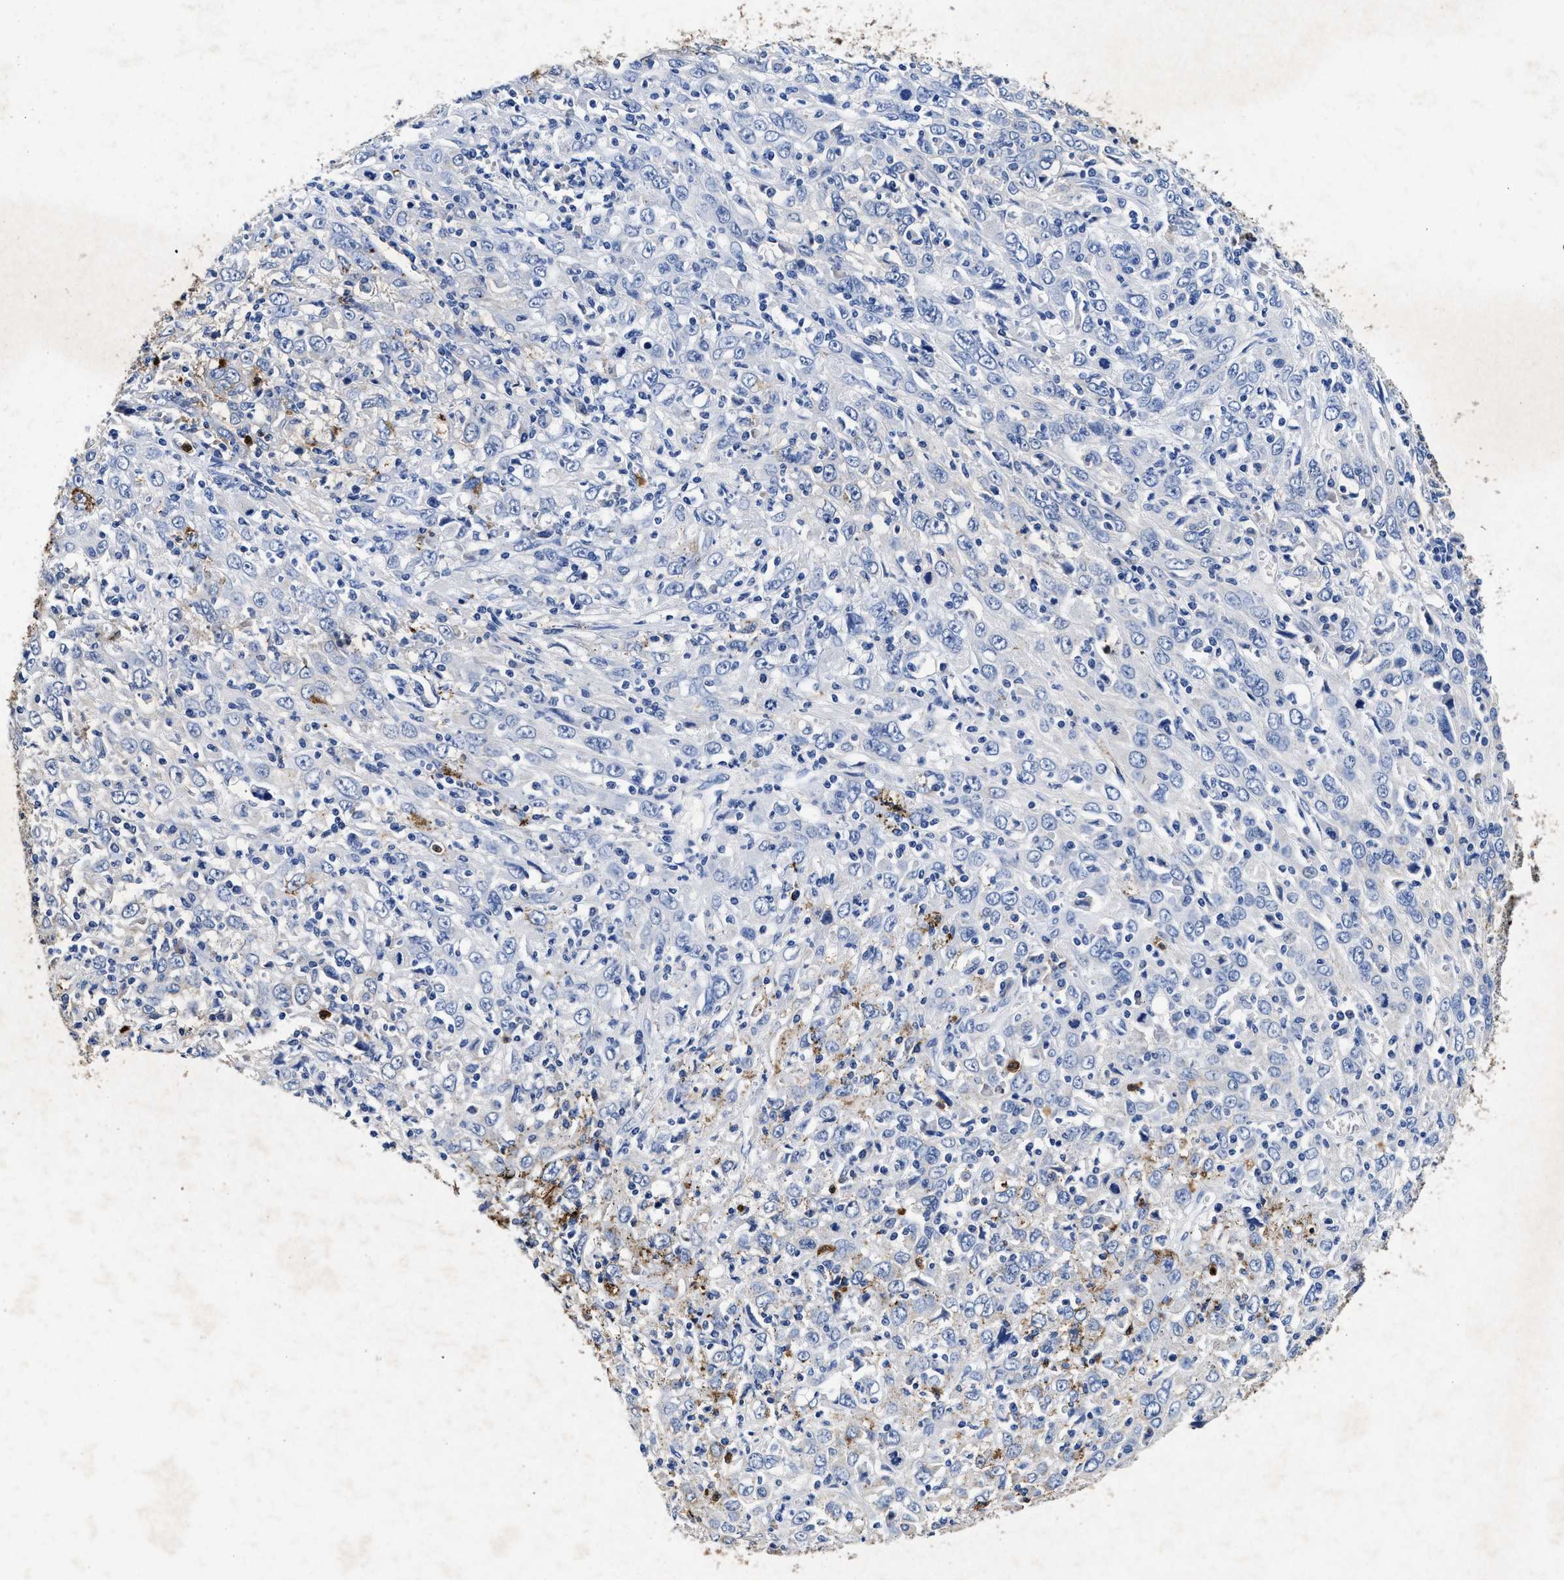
{"staining": {"intensity": "negative", "quantity": "none", "location": "none"}, "tissue": "cervical cancer", "cell_type": "Tumor cells", "image_type": "cancer", "snomed": [{"axis": "morphology", "description": "Squamous cell carcinoma, NOS"}, {"axis": "topography", "description": "Cervix"}], "caption": "Micrograph shows no protein positivity in tumor cells of cervical cancer tissue. (DAB (3,3'-diaminobenzidine) immunohistochemistry visualized using brightfield microscopy, high magnification).", "gene": "LTB4R2", "patient": {"sex": "female", "age": 46}}